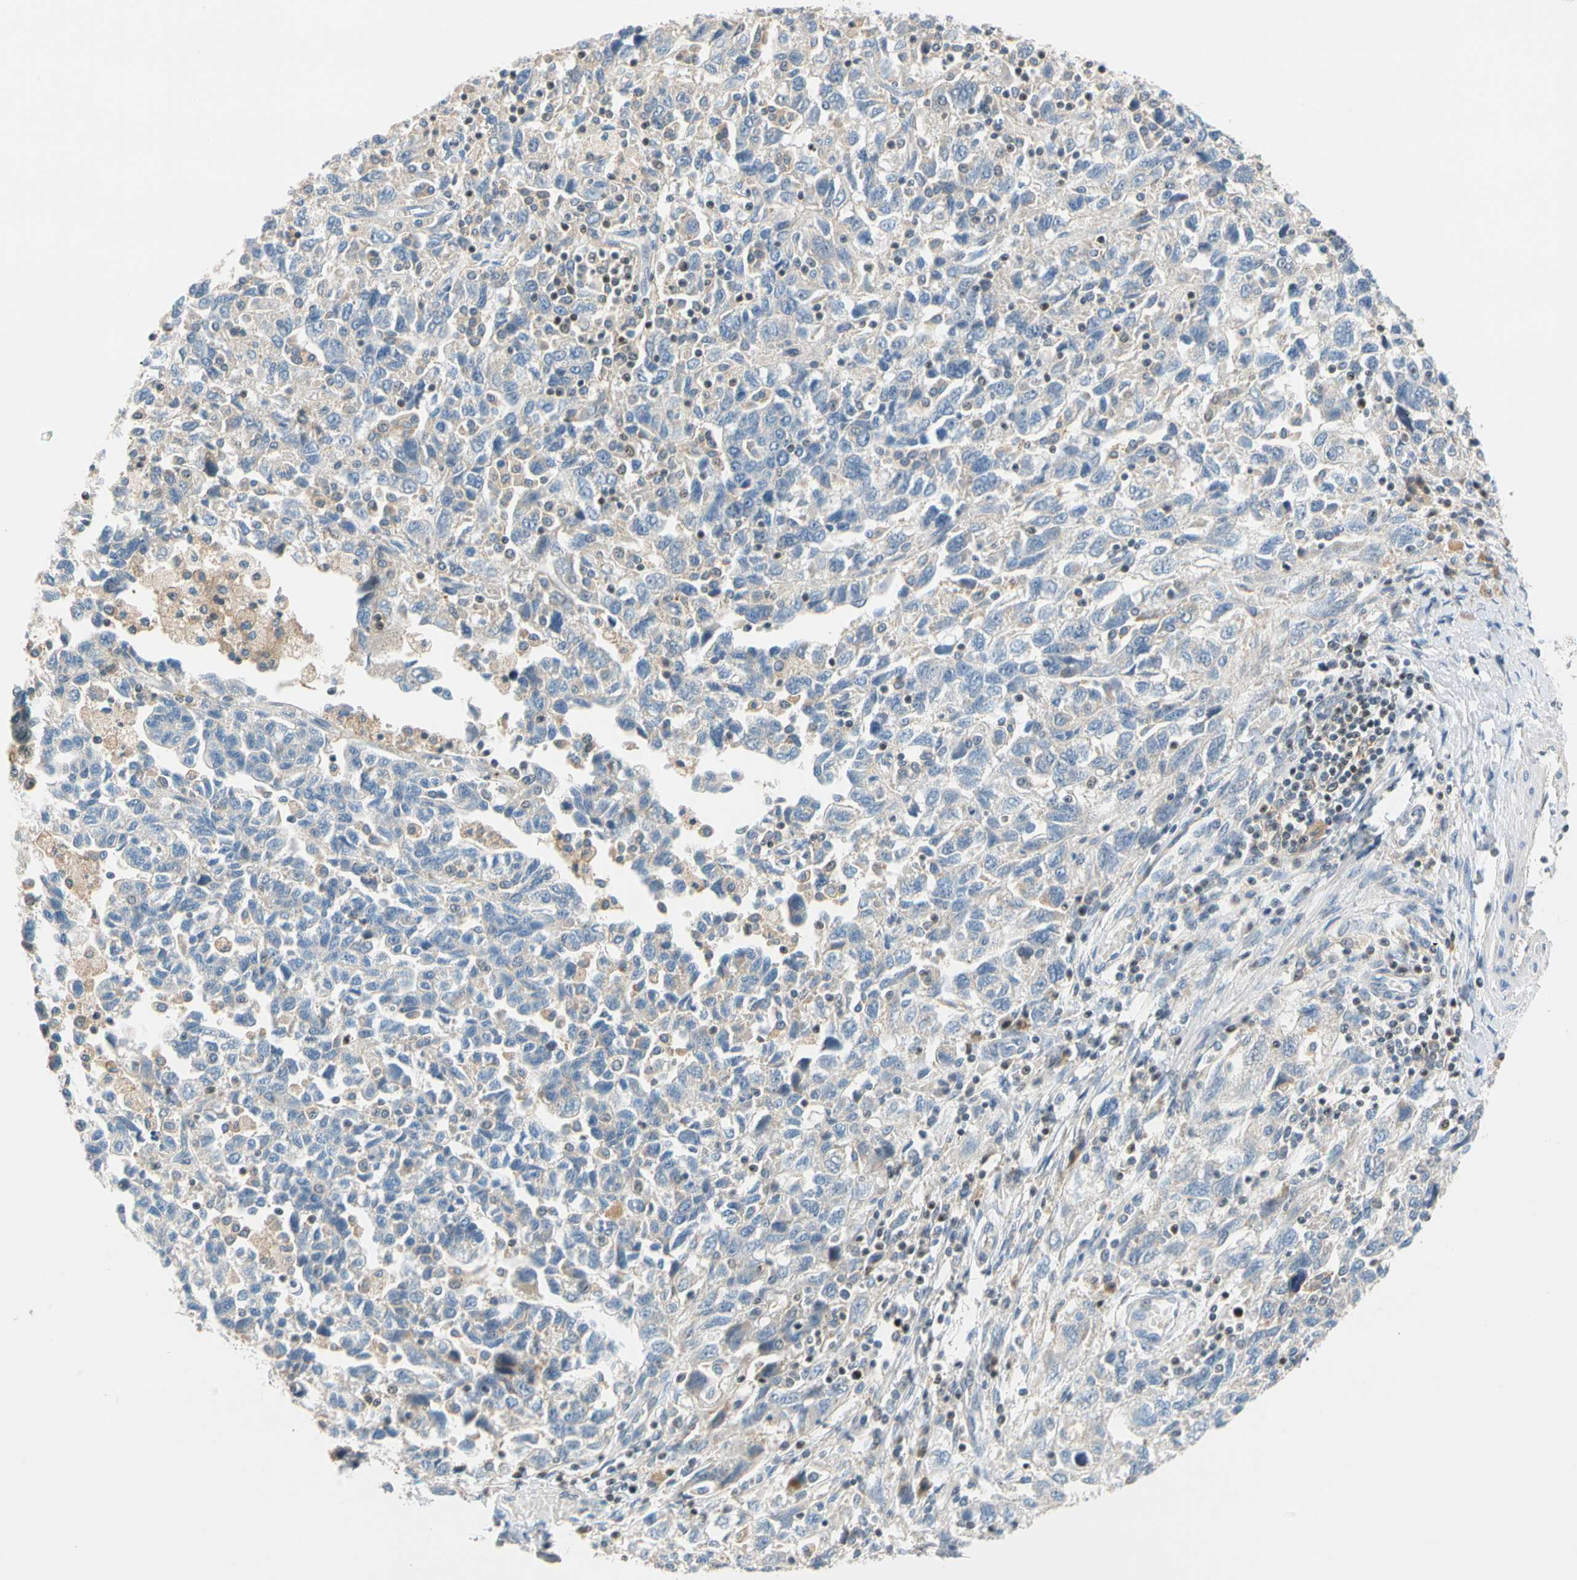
{"staining": {"intensity": "weak", "quantity": "<25%", "location": "cytoplasmic/membranous"}, "tissue": "ovarian cancer", "cell_type": "Tumor cells", "image_type": "cancer", "snomed": [{"axis": "morphology", "description": "Carcinoma, NOS"}, {"axis": "morphology", "description": "Cystadenocarcinoma, serous, NOS"}, {"axis": "topography", "description": "Ovary"}], "caption": "Immunohistochemistry (IHC) histopathology image of human ovarian cancer (carcinoma) stained for a protein (brown), which exhibits no positivity in tumor cells. (DAB (3,3'-diaminobenzidine) immunohistochemistry (IHC) with hematoxylin counter stain).", "gene": "SP140", "patient": {"sex": "female", "age": 69}}